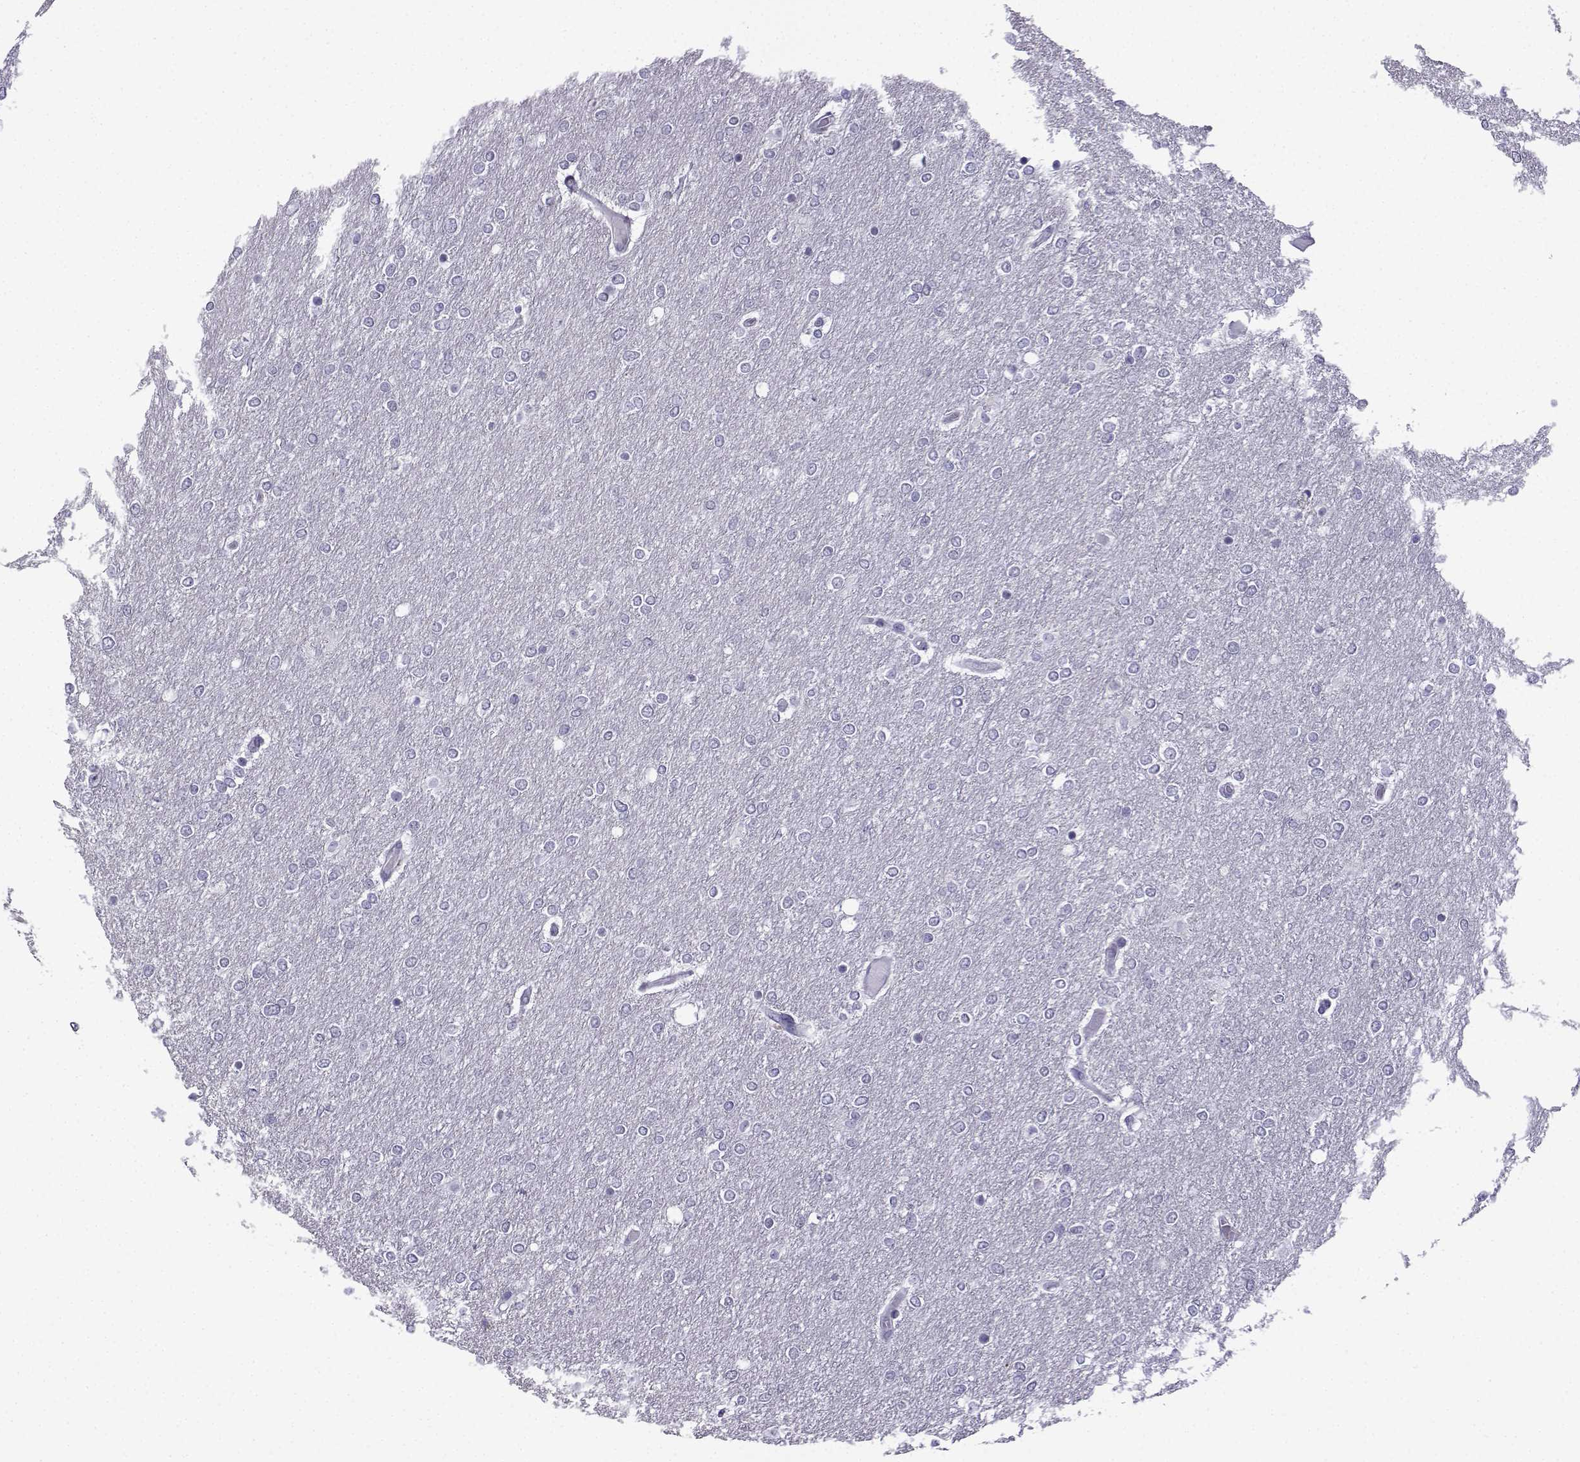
{"staining": {"intensity": "negative", "quantity": "none", "location": "none"}, "tissue": "glioma", "cell_type": "Tumor cells", "image_type": "cancer", "snomed": [{"axis": "morphology", "description": "Glioma, malignant, High grade"}, {"axis": "topography", "description": "Brain"}], "caption": "Tumor cells show no significant protein staining in high-grade glioma (malignant). (DAB (3,3'-diaminobenzidine) immunohistochemistry (IHC), high magnification).", "gene": "MRGBP", "patient": {"sex": "female", "age": 61}}